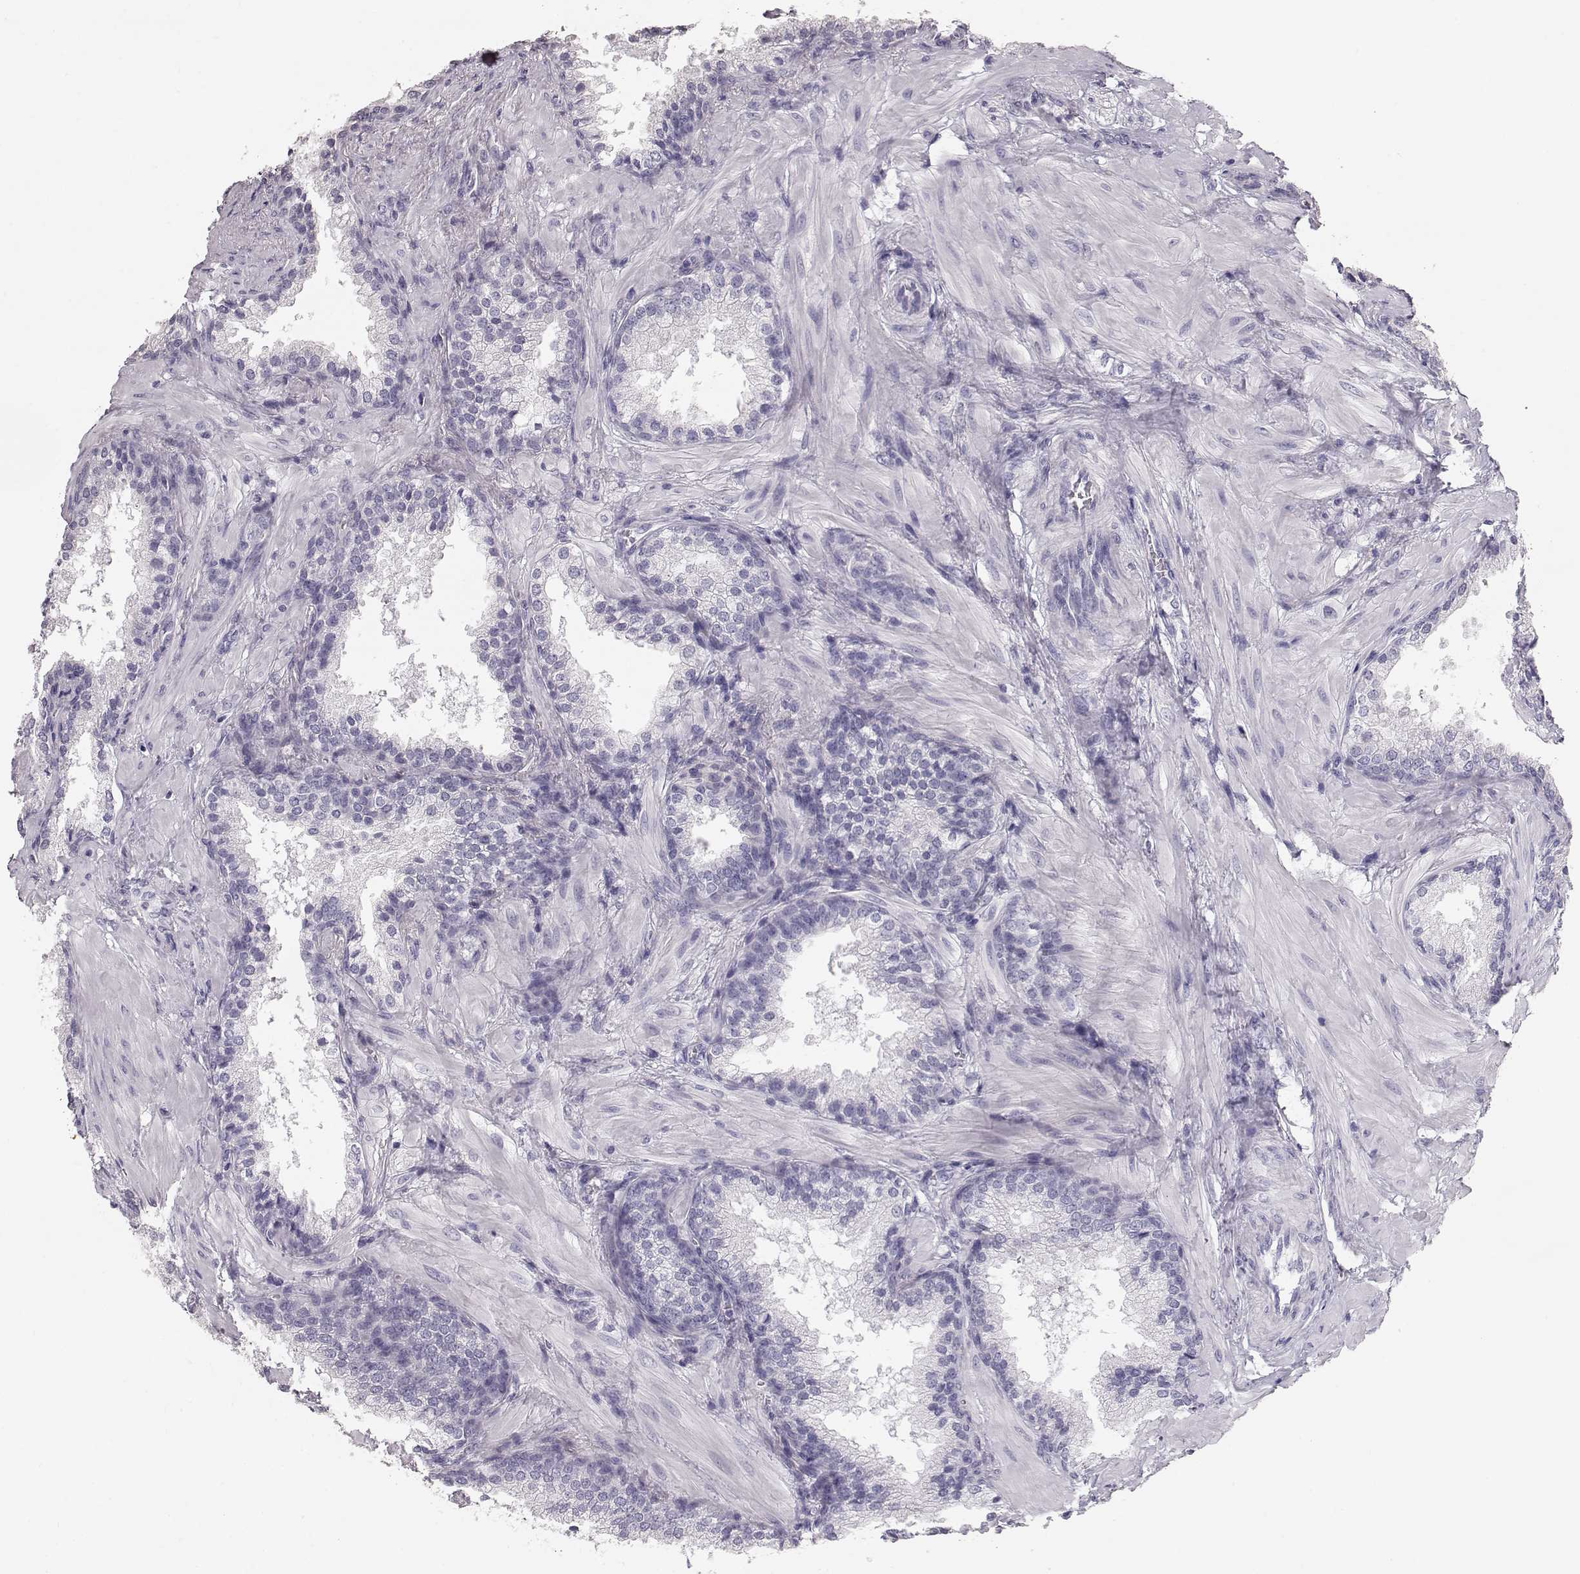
{"staining": {"intensity": "negative", "quantity": "none", "location": "none"}, "tissue": "prostate cancer", "cell_type": "Tumor cells", "image_type": "cancer", "snomed": [{"axis": "morphology", "description": "Adenocarcinoma, Low grade"}, {"axis": "topography", "description": "Prostate"}], "caption": "Immunohistochemical staining of human prostate adenocarcinoma (low-grade) displays no significant positivity in tumor cells.", "gene": "KRT33A", "patient": {"sex": "male", "age": 56}}